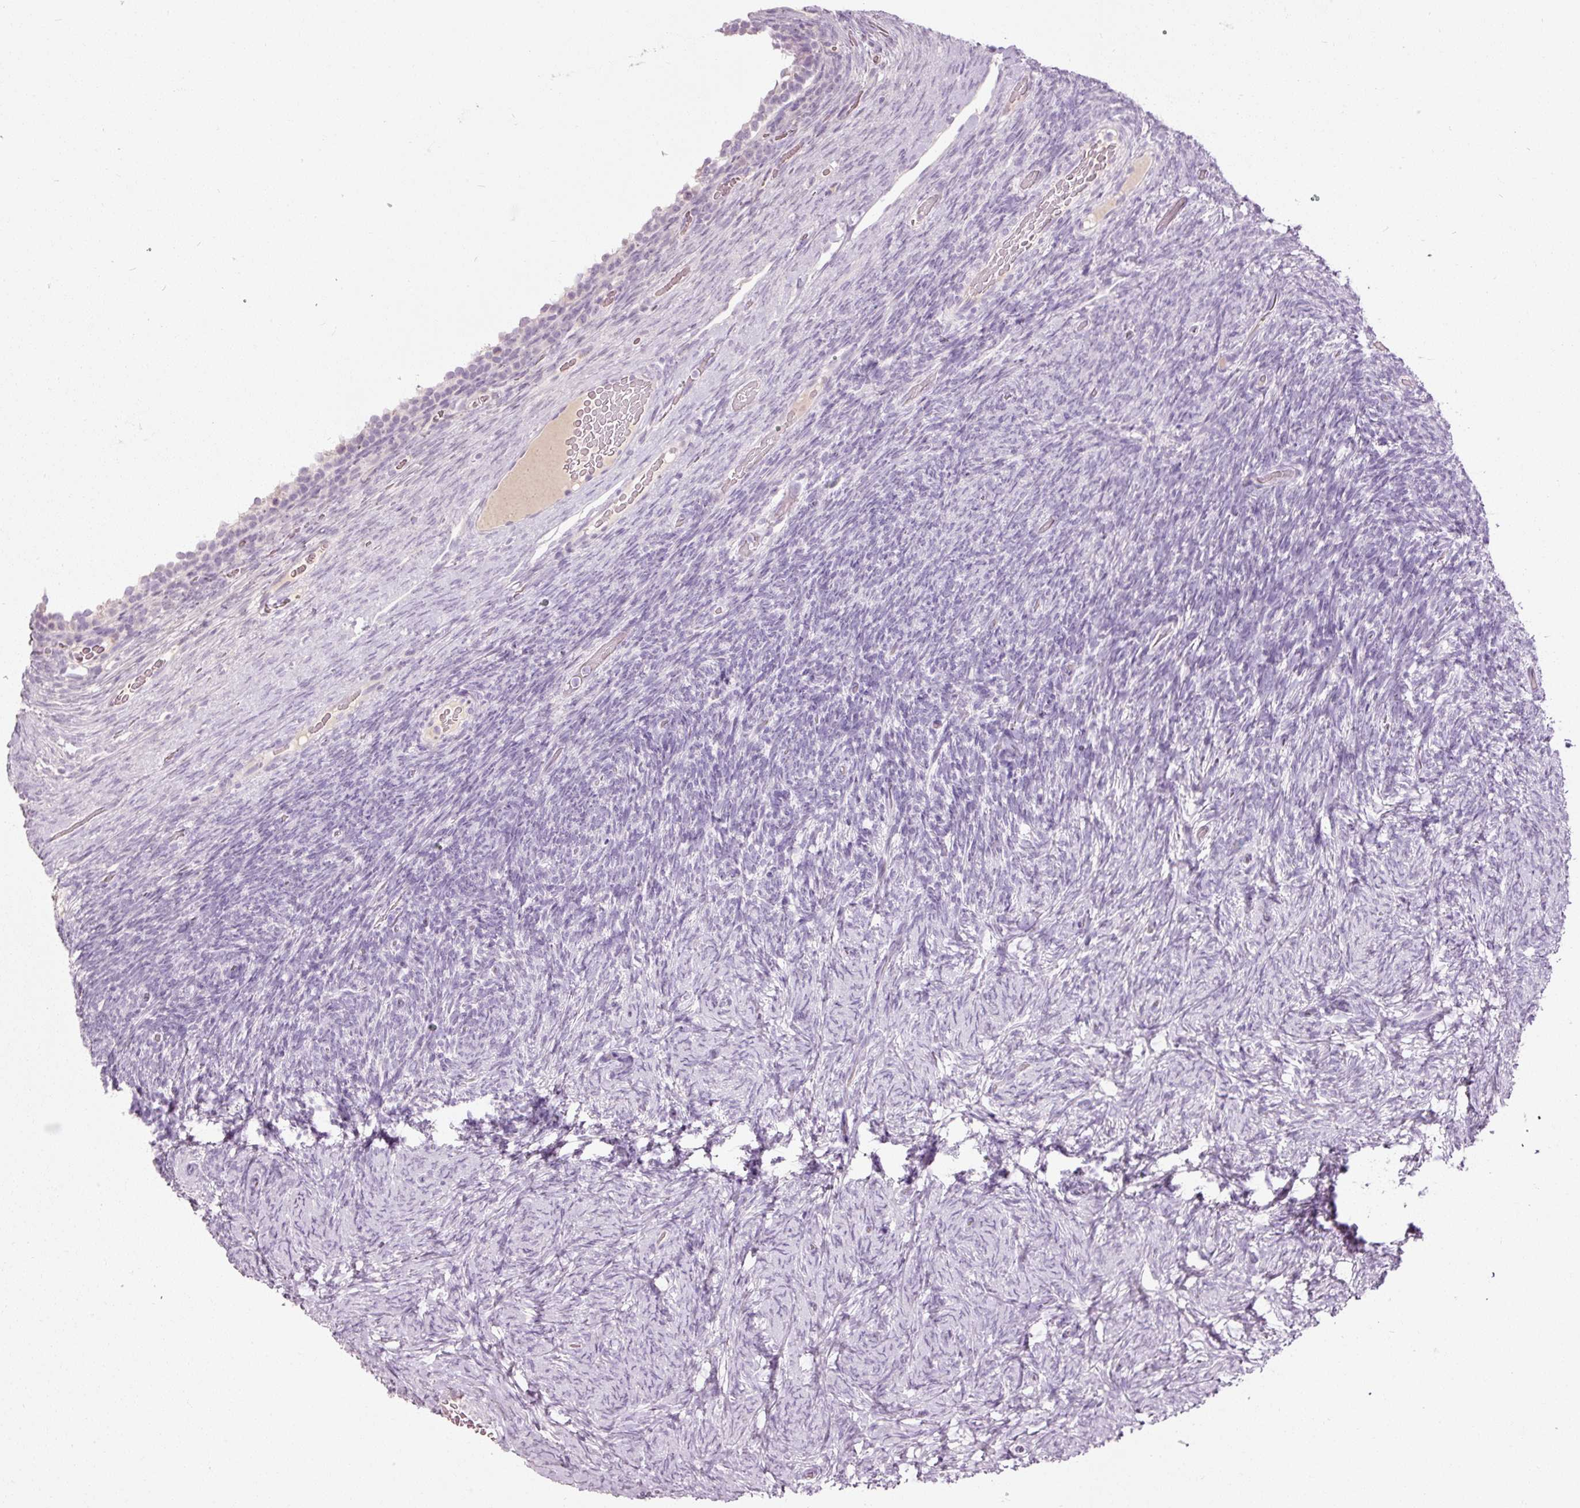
{"staining": {"intensity": "negative", "quantity": "none", "location": "none"}, "tissue": "ovary", "cell_type": "Follicle cells", "image_type": "normal", "snomed": [{"axis": "morphology", "description": "Normal tissue, NOS"}, {"axis": "topography", "description": "Ovary"}], "caption": "Micrograph shows no significant protein expression in follicle cells of benign ovary.", "gene": "MUC5AC", "patient": {"sex": "female", "age": 34}}